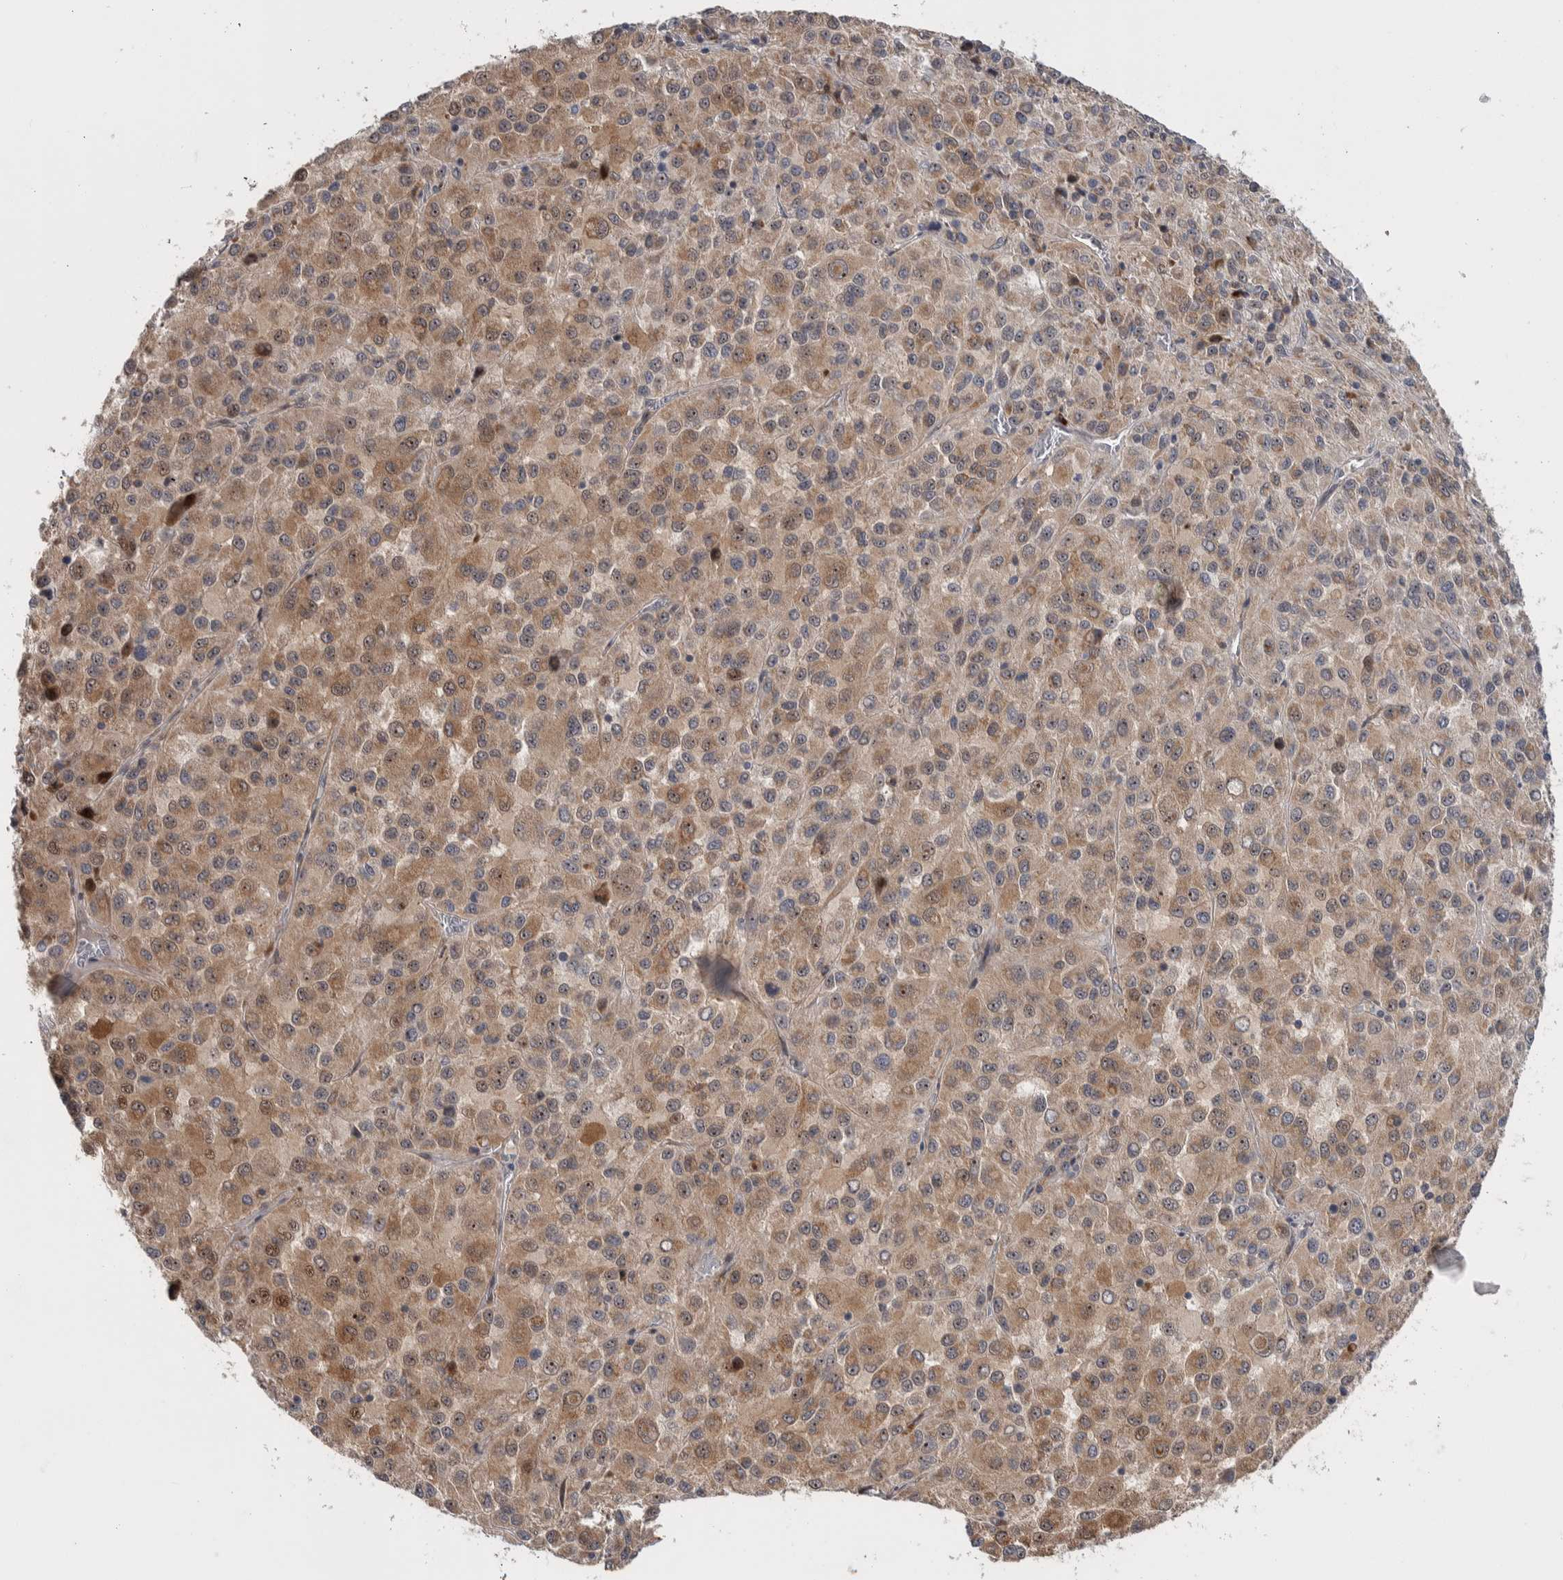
{"staining": {"intensity": "moderate", "quantity": "25%-75%", "location": "cytoplasmic/membranous,nuclear"}, "tissue": "melanoma", "cell_type": "Tumor cells", "image_type": "cancer", "snomed": [{"axis": "morphology", "description": "Malignant melanoma, Metastatic site"}, {"axis": "topography", "description": "Lung"}], "caption": "Malignant melanoma (metastatic site) stained for a protein (brown) exhibits moderate cytoplasmic/membranous and nuclear positive positivity in about 25%-75% of tumor cells.", "gene": "PRRG4", "patient": {"sex": "male", "age": 64}}